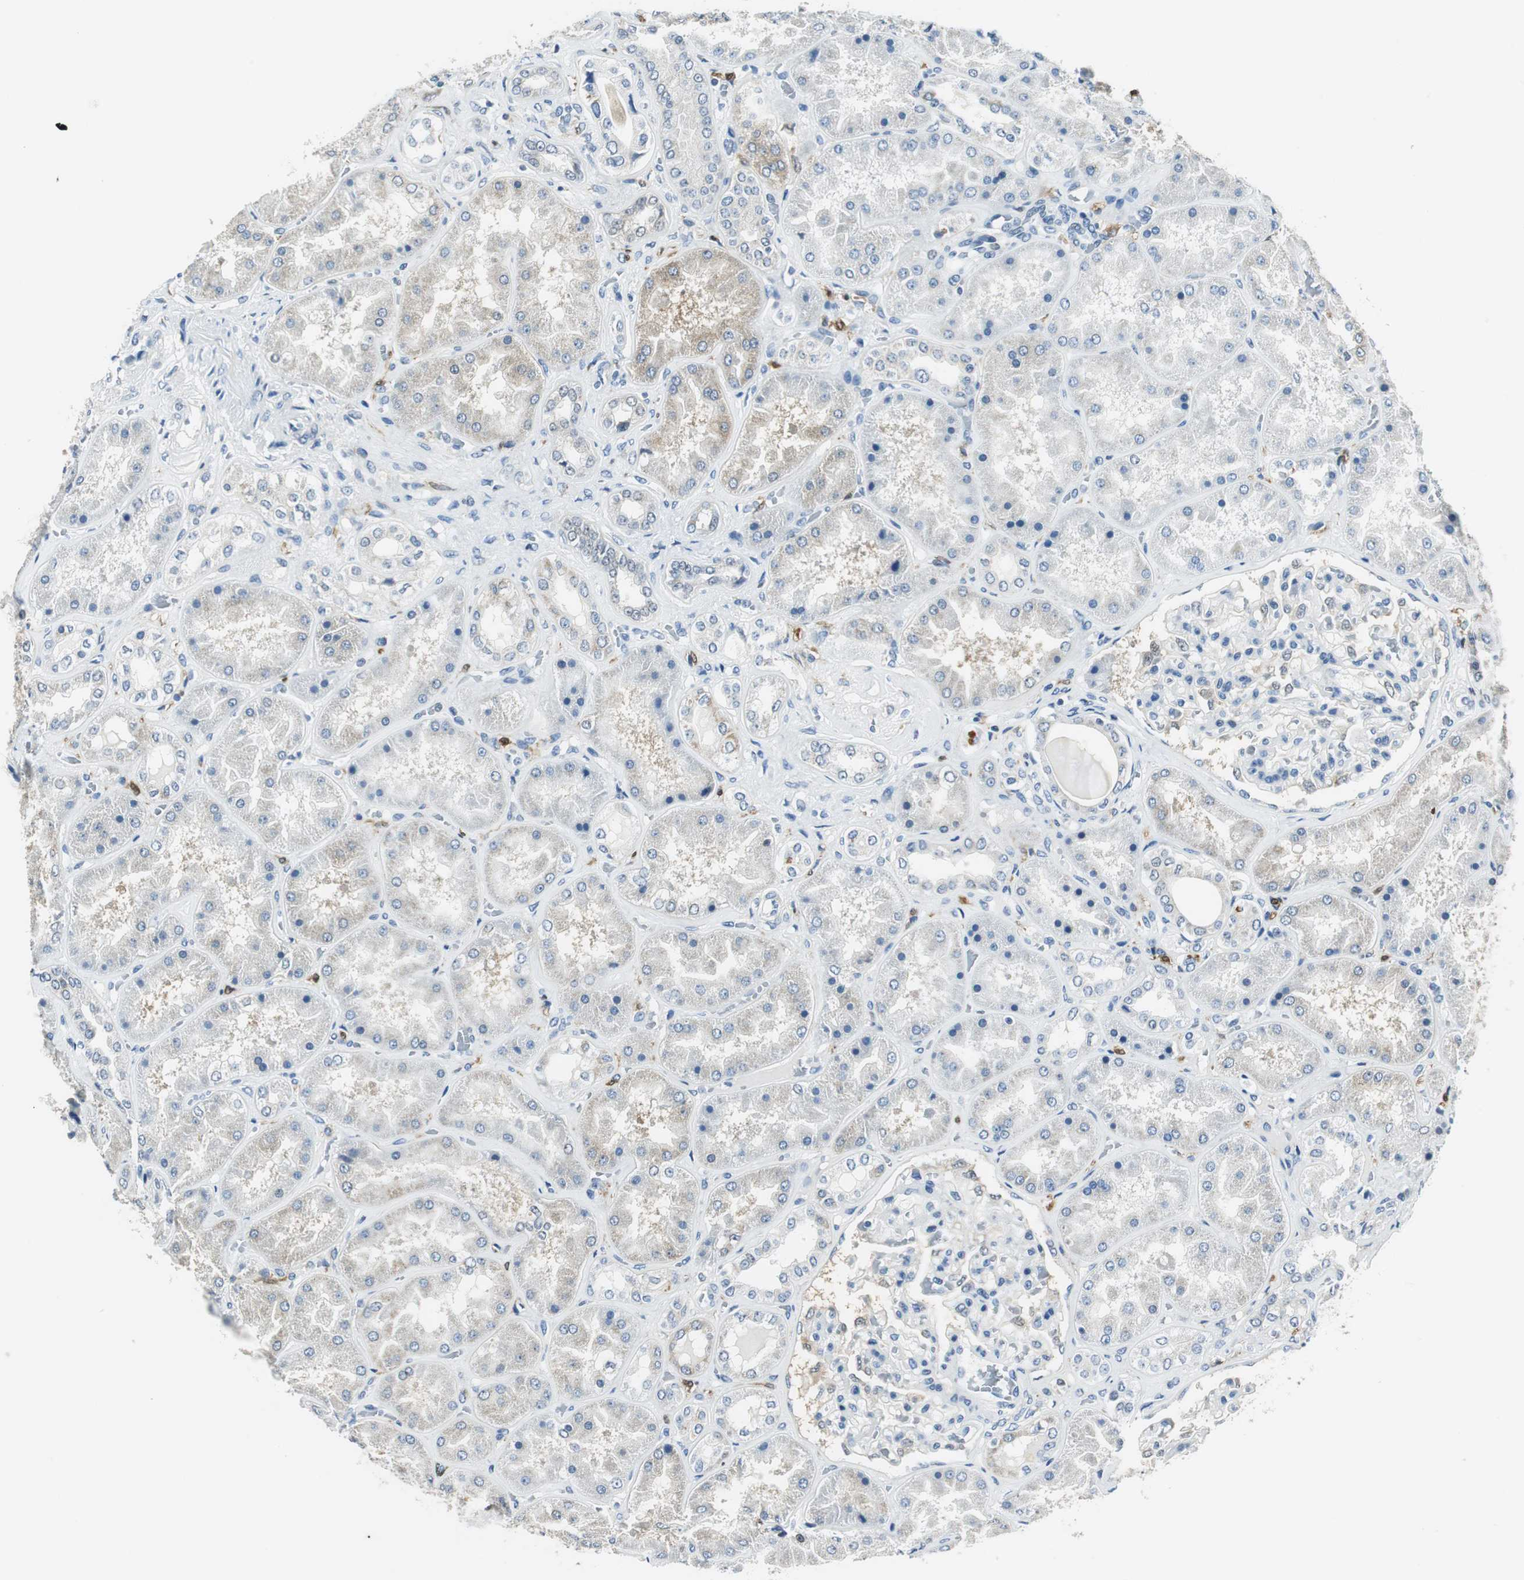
{"staining": {"intensity": "weak", "quantity": "<25%", "location": "cytoplasmic/membranous"}, "tissue": "kidney", "cell_type": "Cells in glomeruli", "image_type": "normal", "snomed": [{"axis": "morphology", "description": "Normal tissue, NOS"}, {"axis": "topography", "description": "Kidney"}], "caption": "Immunohistochemical staining of unremarkable human kidney exhibits no significant staining in cells in glomeruli.", "gene": "ME1", "patient": {"sex": "female", "age": 56}}